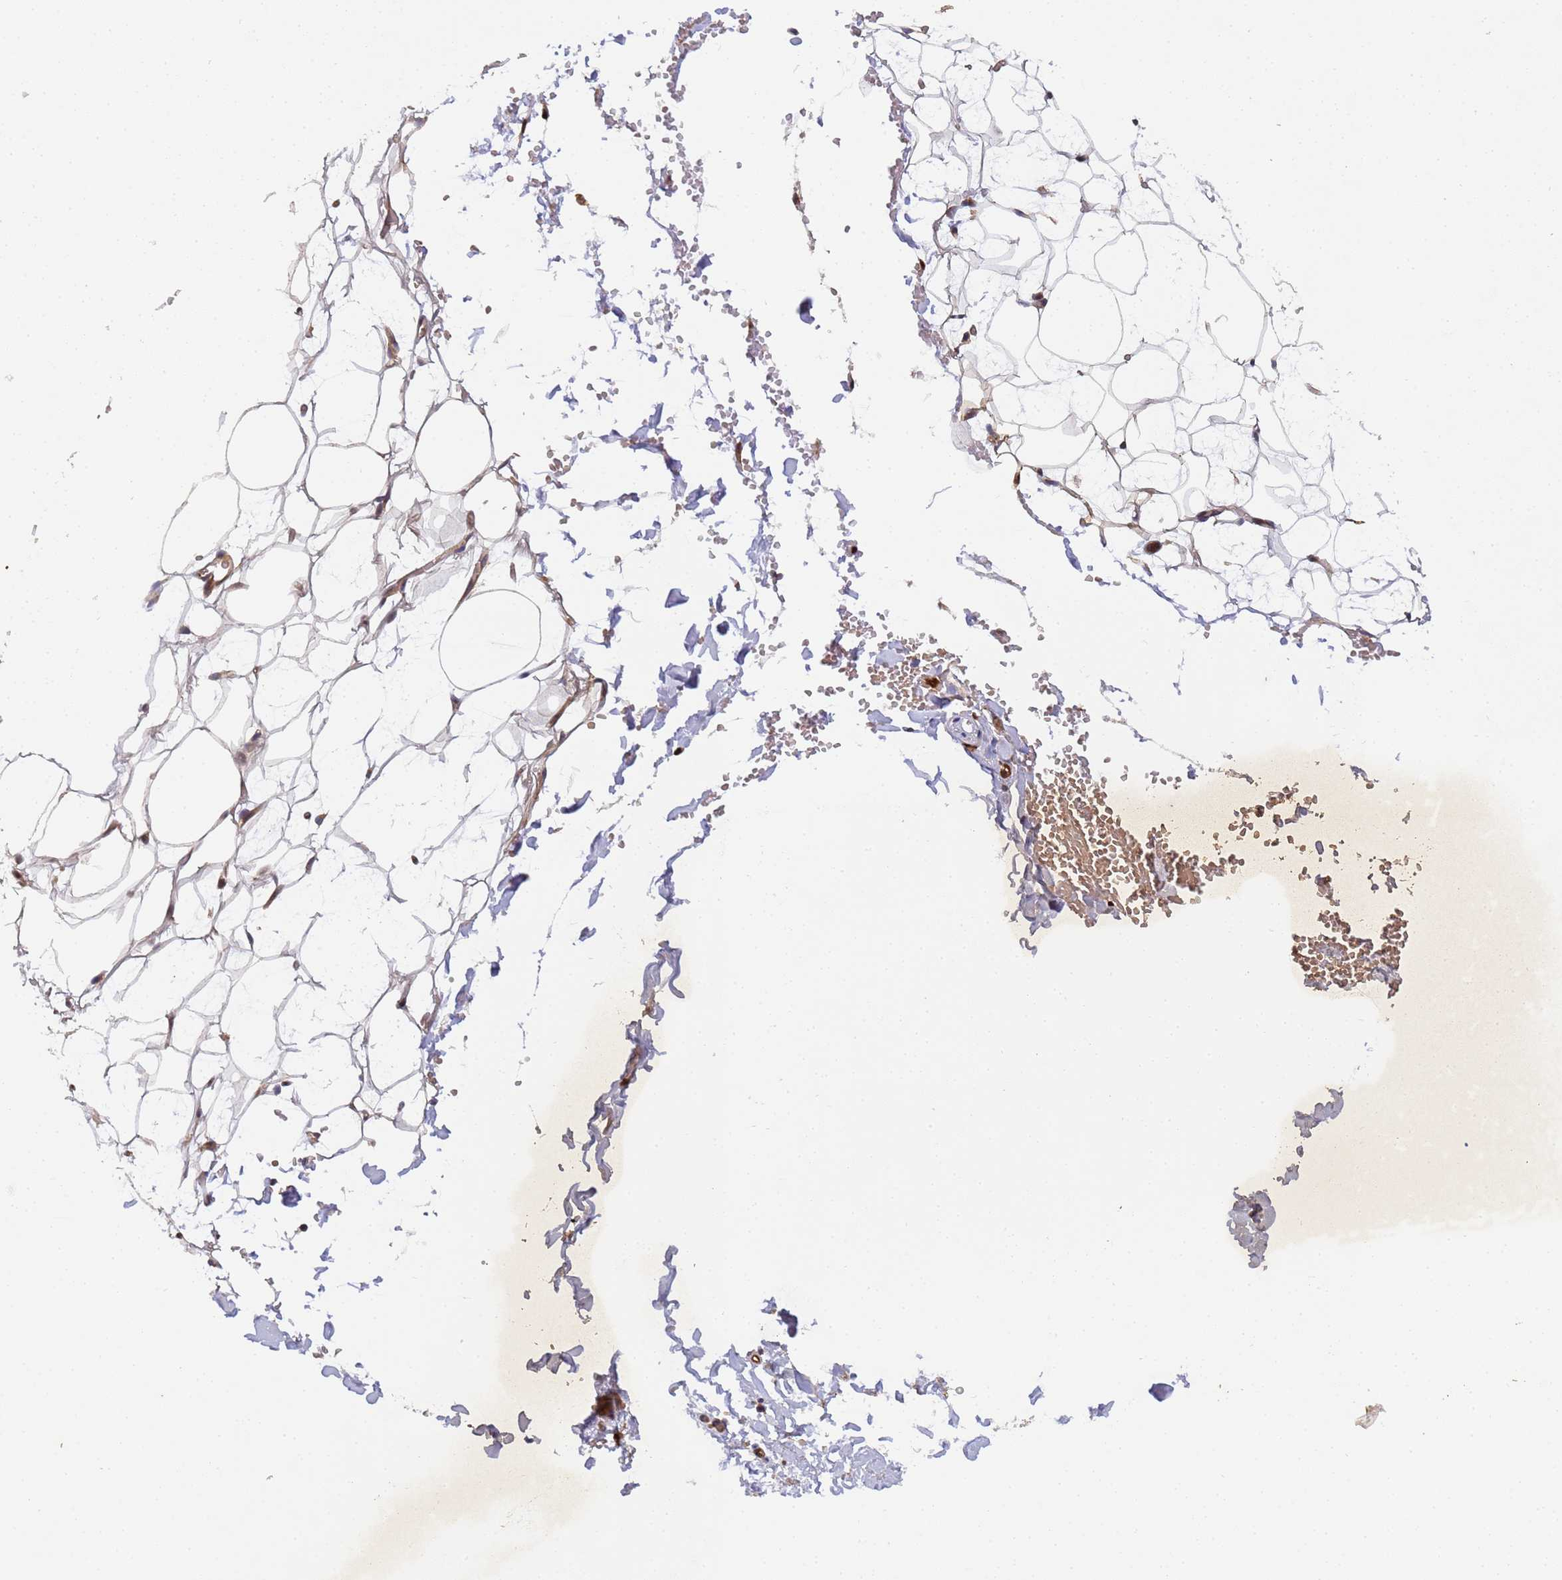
{"staining": {"intensity": "weak", "quantity": "25%-75%", "location": "cytoplasmic/membranous"}, "tissue": "adipose tissue", "cell_type": "Adipocytes", "image_type": "normal", "snomed": [{"axis": "morphology", "description": "Normal tissue, NOS"}, {"axis": "topography", "description": "Breast"}], "caption": "Protein staining reveals weak cytoplasmic/membranous positivity in approximately 25%-75% of adipocytes in benign adipose tissue. The staining was performed using DAB (3,3'-diaminobenzidine), with brown indicating positive protein expression. Nuclei are stained blue with hematoxylin.", "gene": "RALGAPA2", "patient": {"sex": "female", "age": 23}}